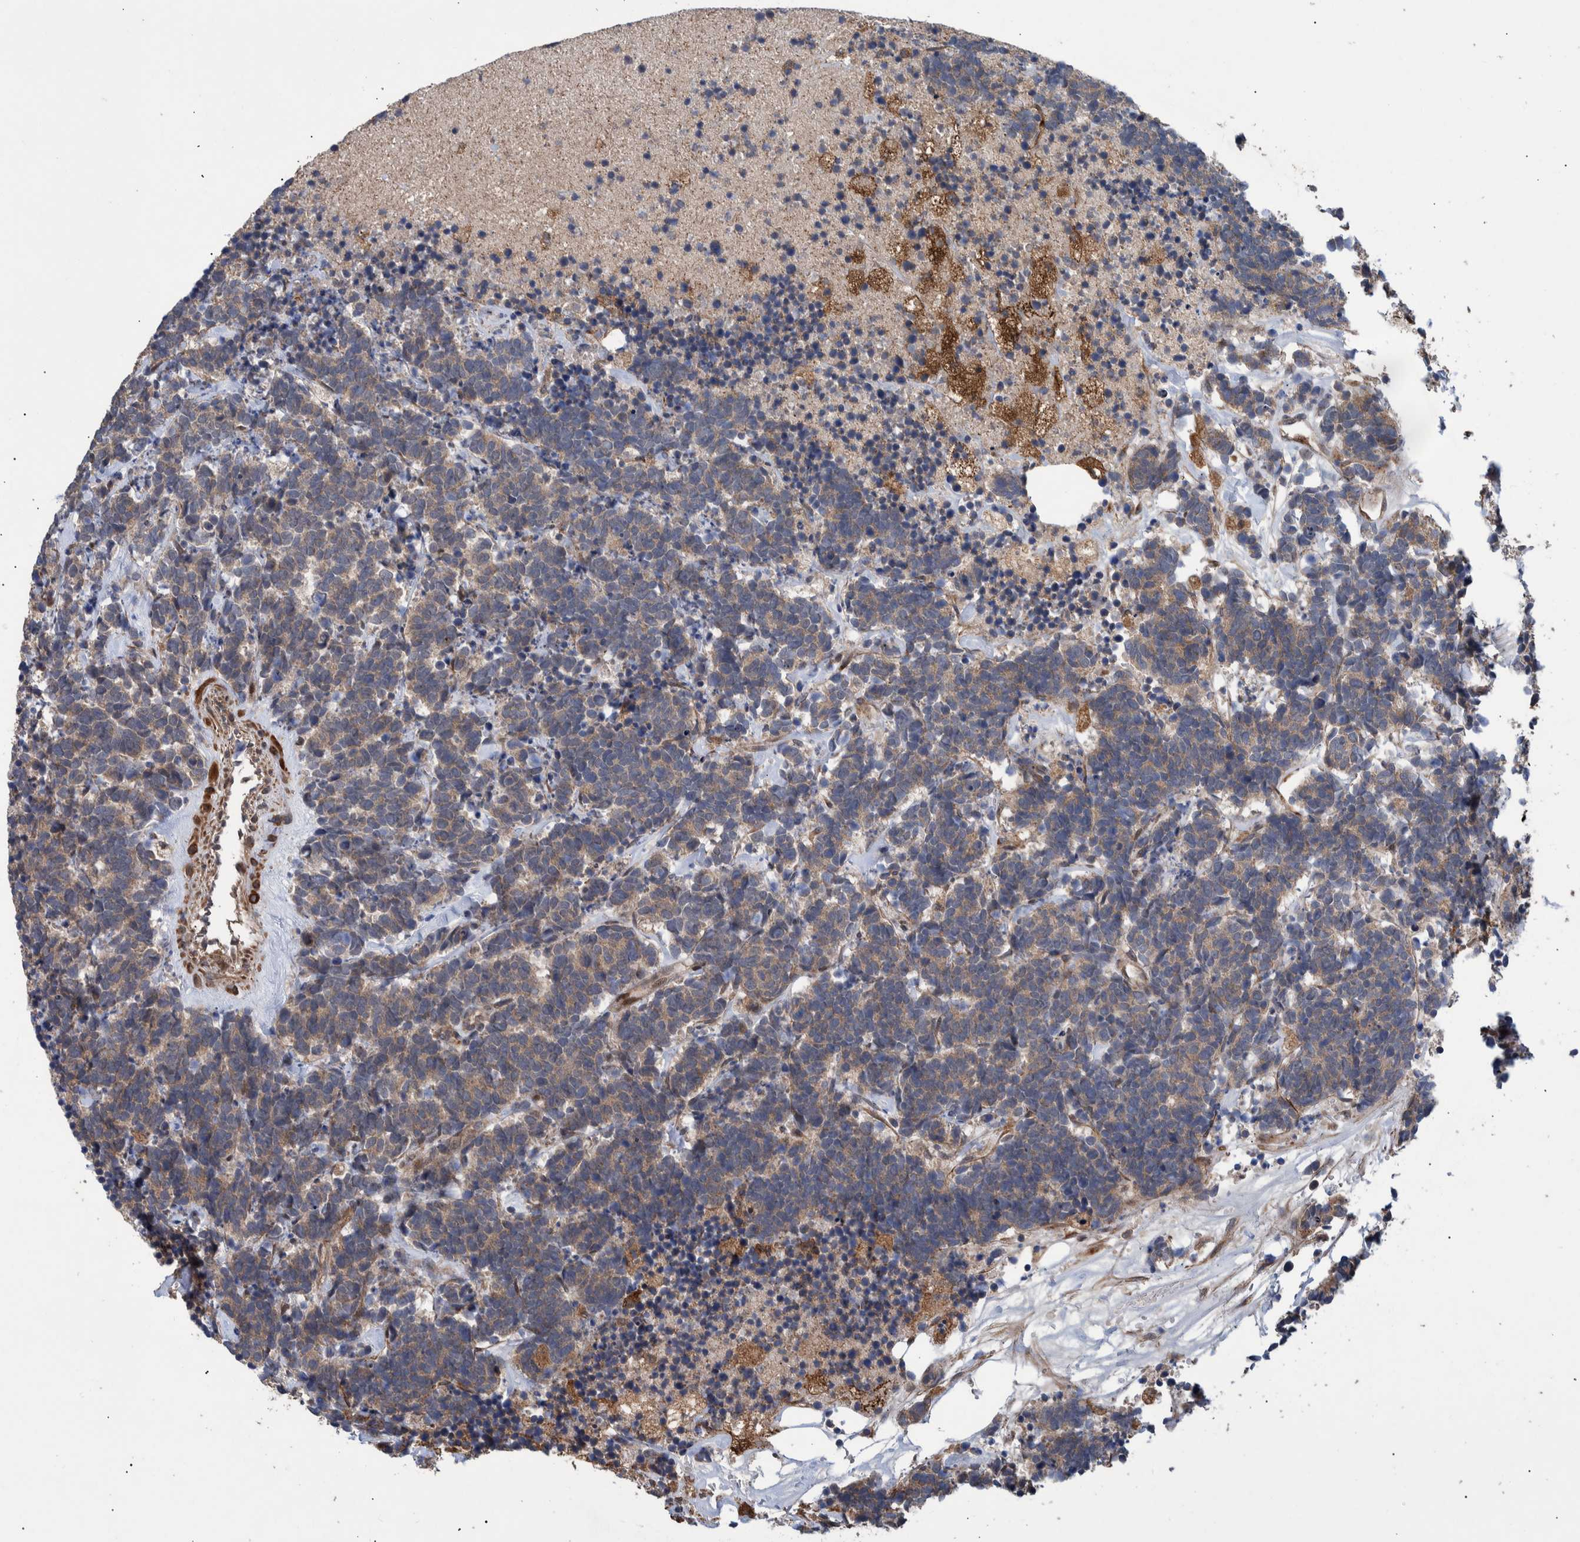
{"staining": {"intensity": "weak", "quantity": ">75%", "location": "cytoplasmic/membranous"}, "tissue": "carcinoid", "cell_type": "Tumor cells", "image_type": "cancer", "snomed": [{"axis": "morphology", "description": "Carcinoma, NOS"}, {"axis": "morphology", "description": "Carcinoid, malignant, NOS"}, {"axis": "topography", "description": "Urinary bladder"}], "caption": "IHC staining of carcinoid, which reveals low levels of weak cytoplasmic/membranous expression in approximately >75% of tumor cells indicating weak cytoplasmic/membranous protein positivity. The staining was performed using DAB (3,3'-diaminobenzidine) (brown) for protein detection and nuclei were counterstained in hematoxylin (blue).", "gene": "B3GNTL1", "patient": {"sex": "male", "age": 57}}